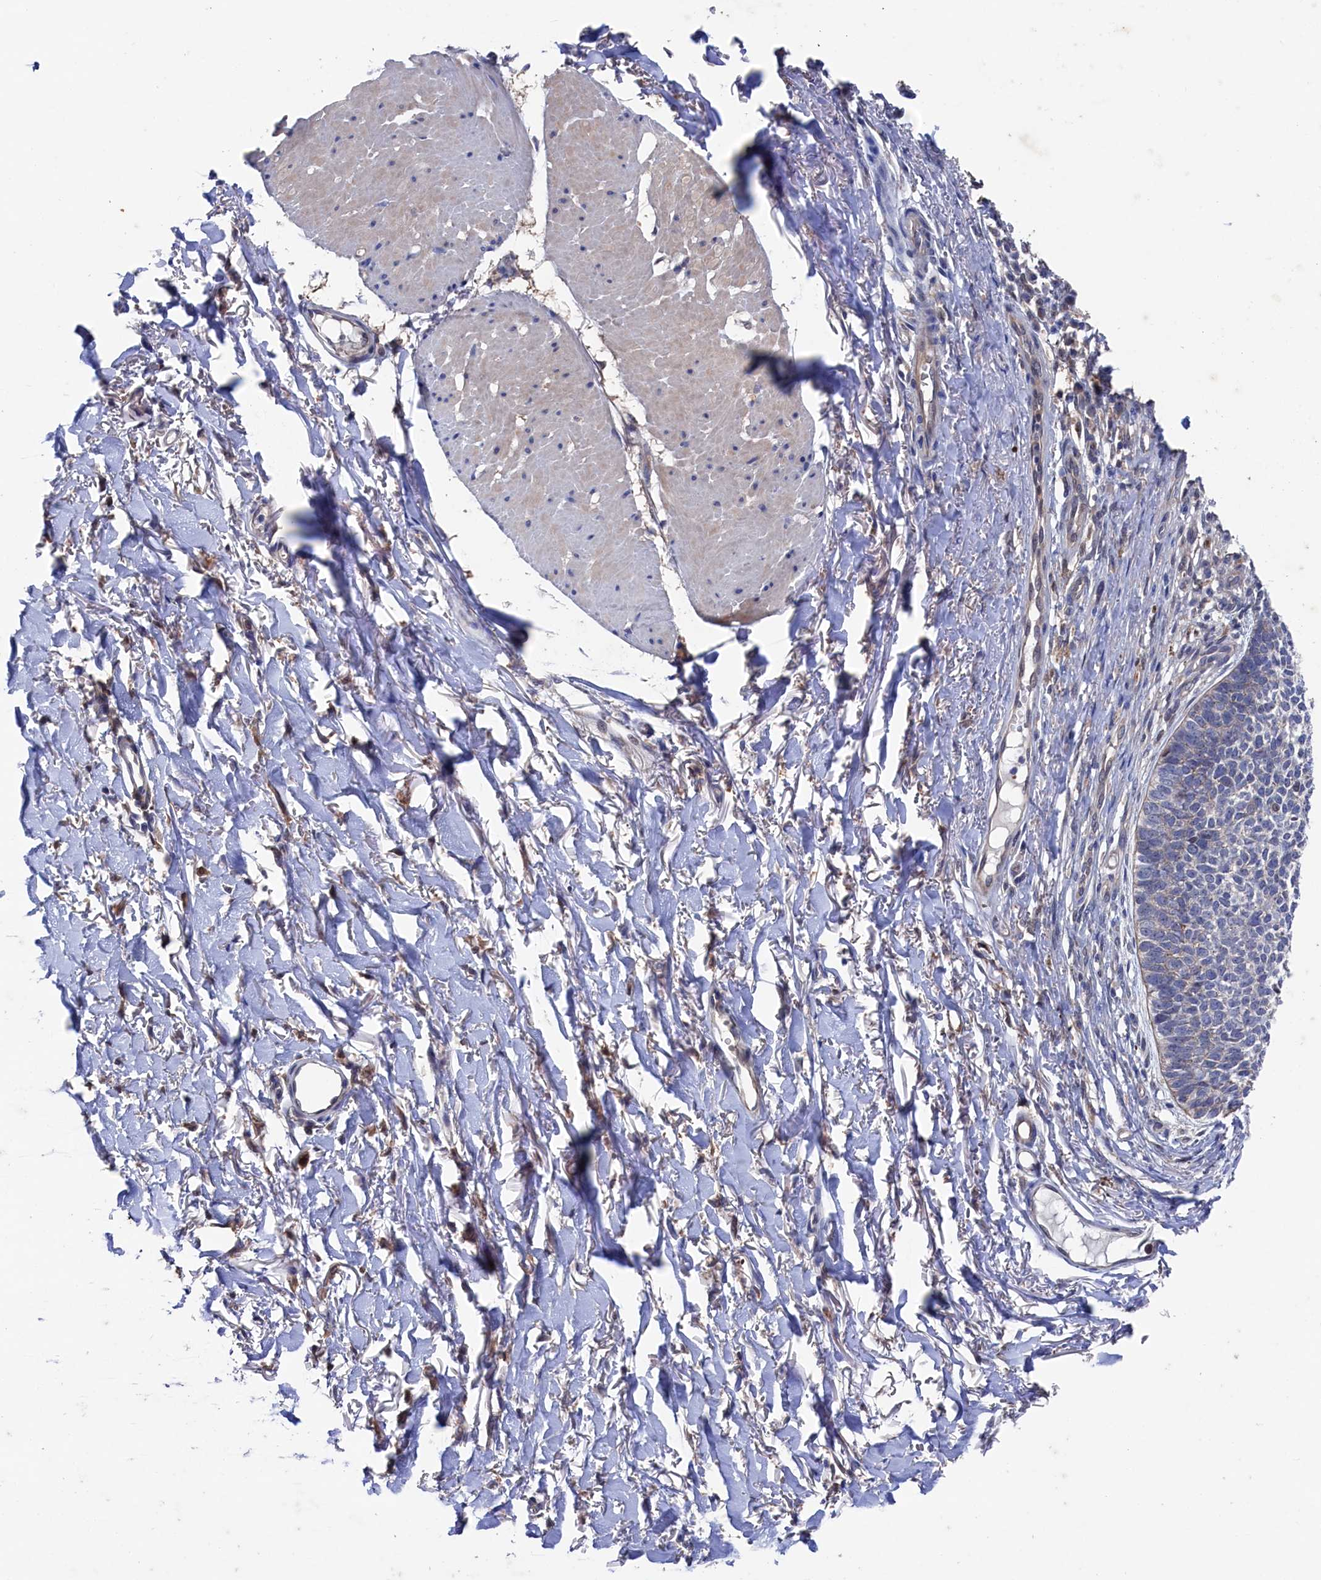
{"staining": {"intensity": "negative", "quantity": "none", "location": "none"}, "tissue": "skin cancer", "cell_type": "Tumor cells", "image_type": "cancer", "snomed": [{"axis": "morphology", "description": "Basal cell carcinoma"}, {"axis": "topography", "description": "Skin"}], "caption": "Skin cancer was stained to show a protein in brown. There is no significant expression in tumor cells.", "gene": "RNH1", "patient": {"sex": "female", "age": 84}}